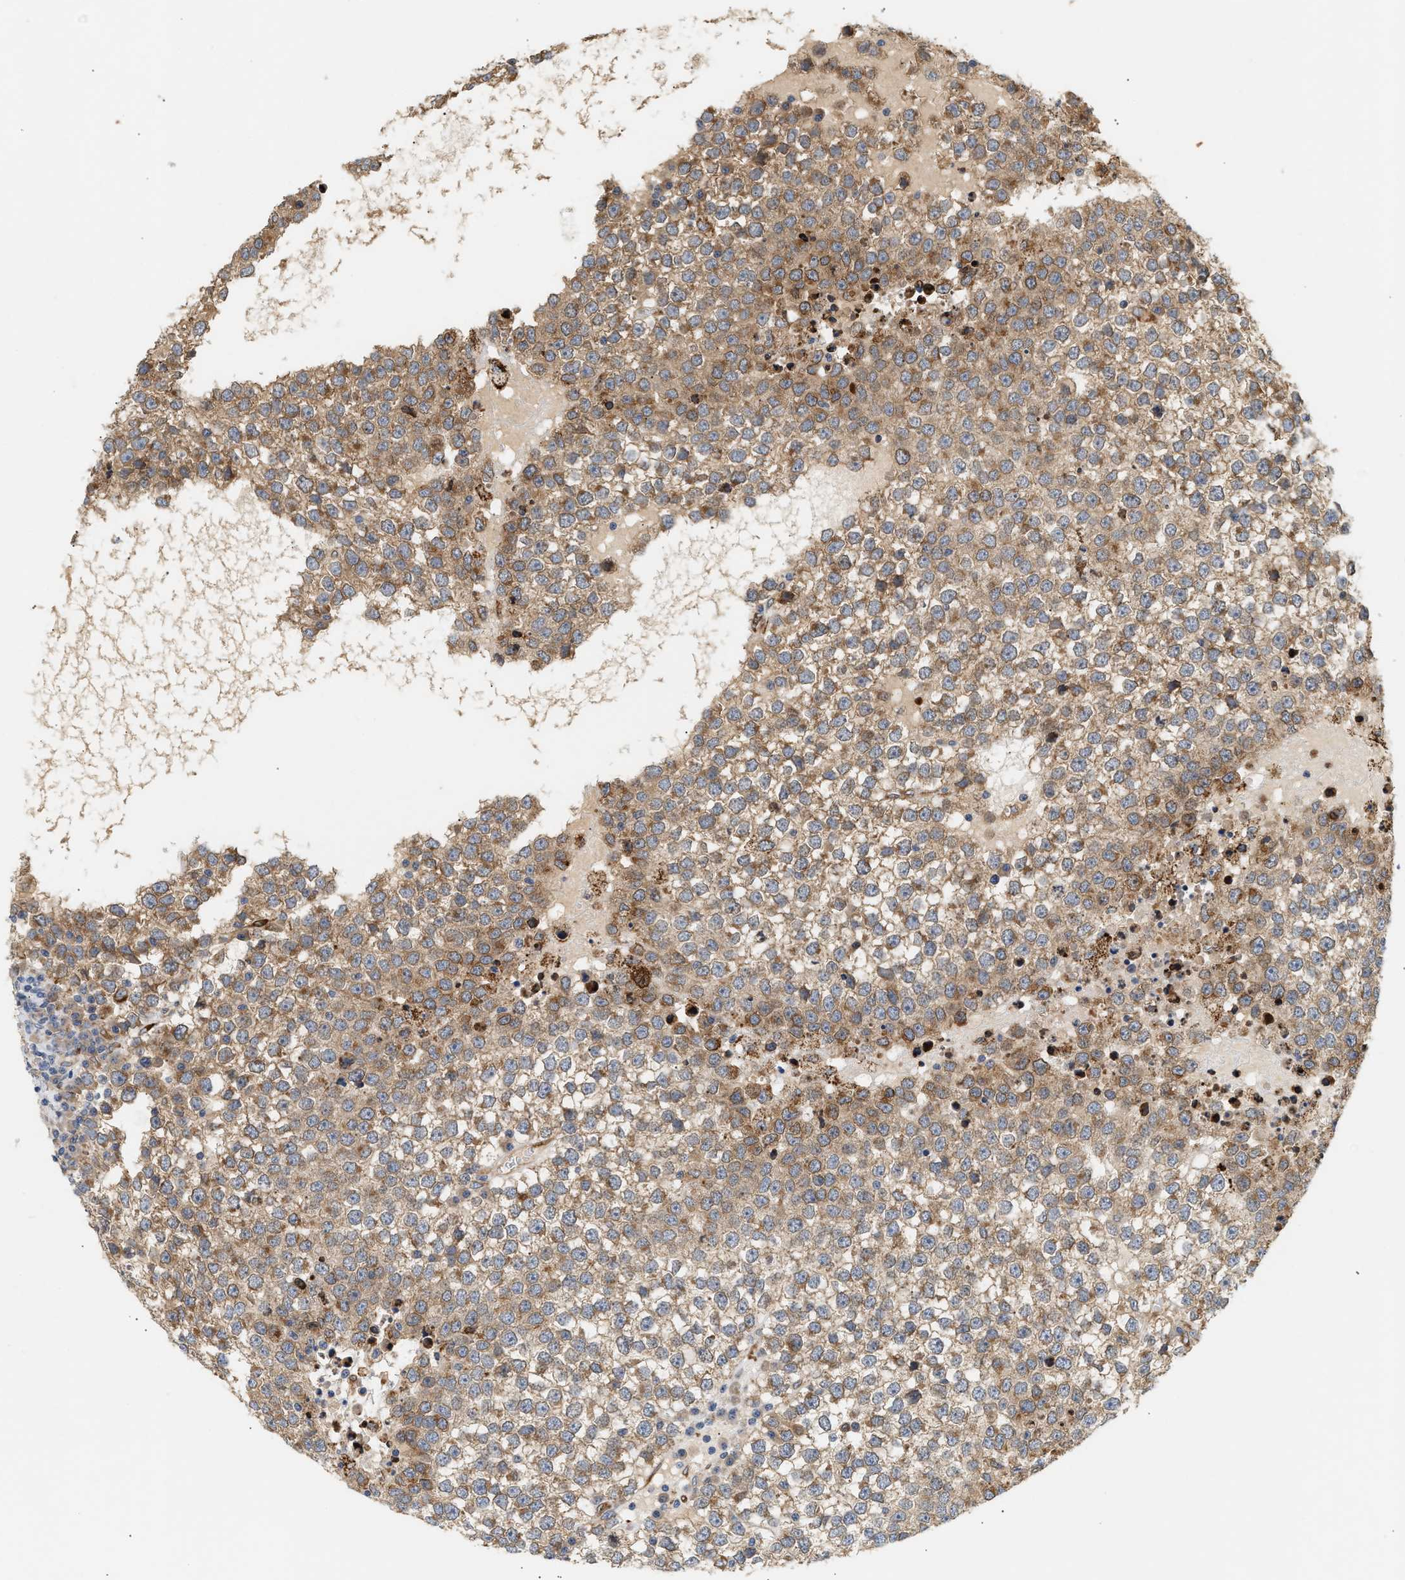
{"staining": {"intensity": "moderate", "quantity": ">75%", "location": "cytoplasmic/membranous"}, "tissue": "testis cancer", "cell_type": "Tumor cells", "image_type": "cancer", "snomed": [{"axis": "morphology", "description": "Seminoma, NOS"}, {"axis": "topography", "description": "Testis"}], "caption": "Testis cancer (seminoma) stained with DAB IHC demonstrates medium levels of moderate cytoplasmic/membranous expression in approximately >75% of tumor cells.", "gene": "PLCD1", "patient": {"sex": "male", "age": 65}}